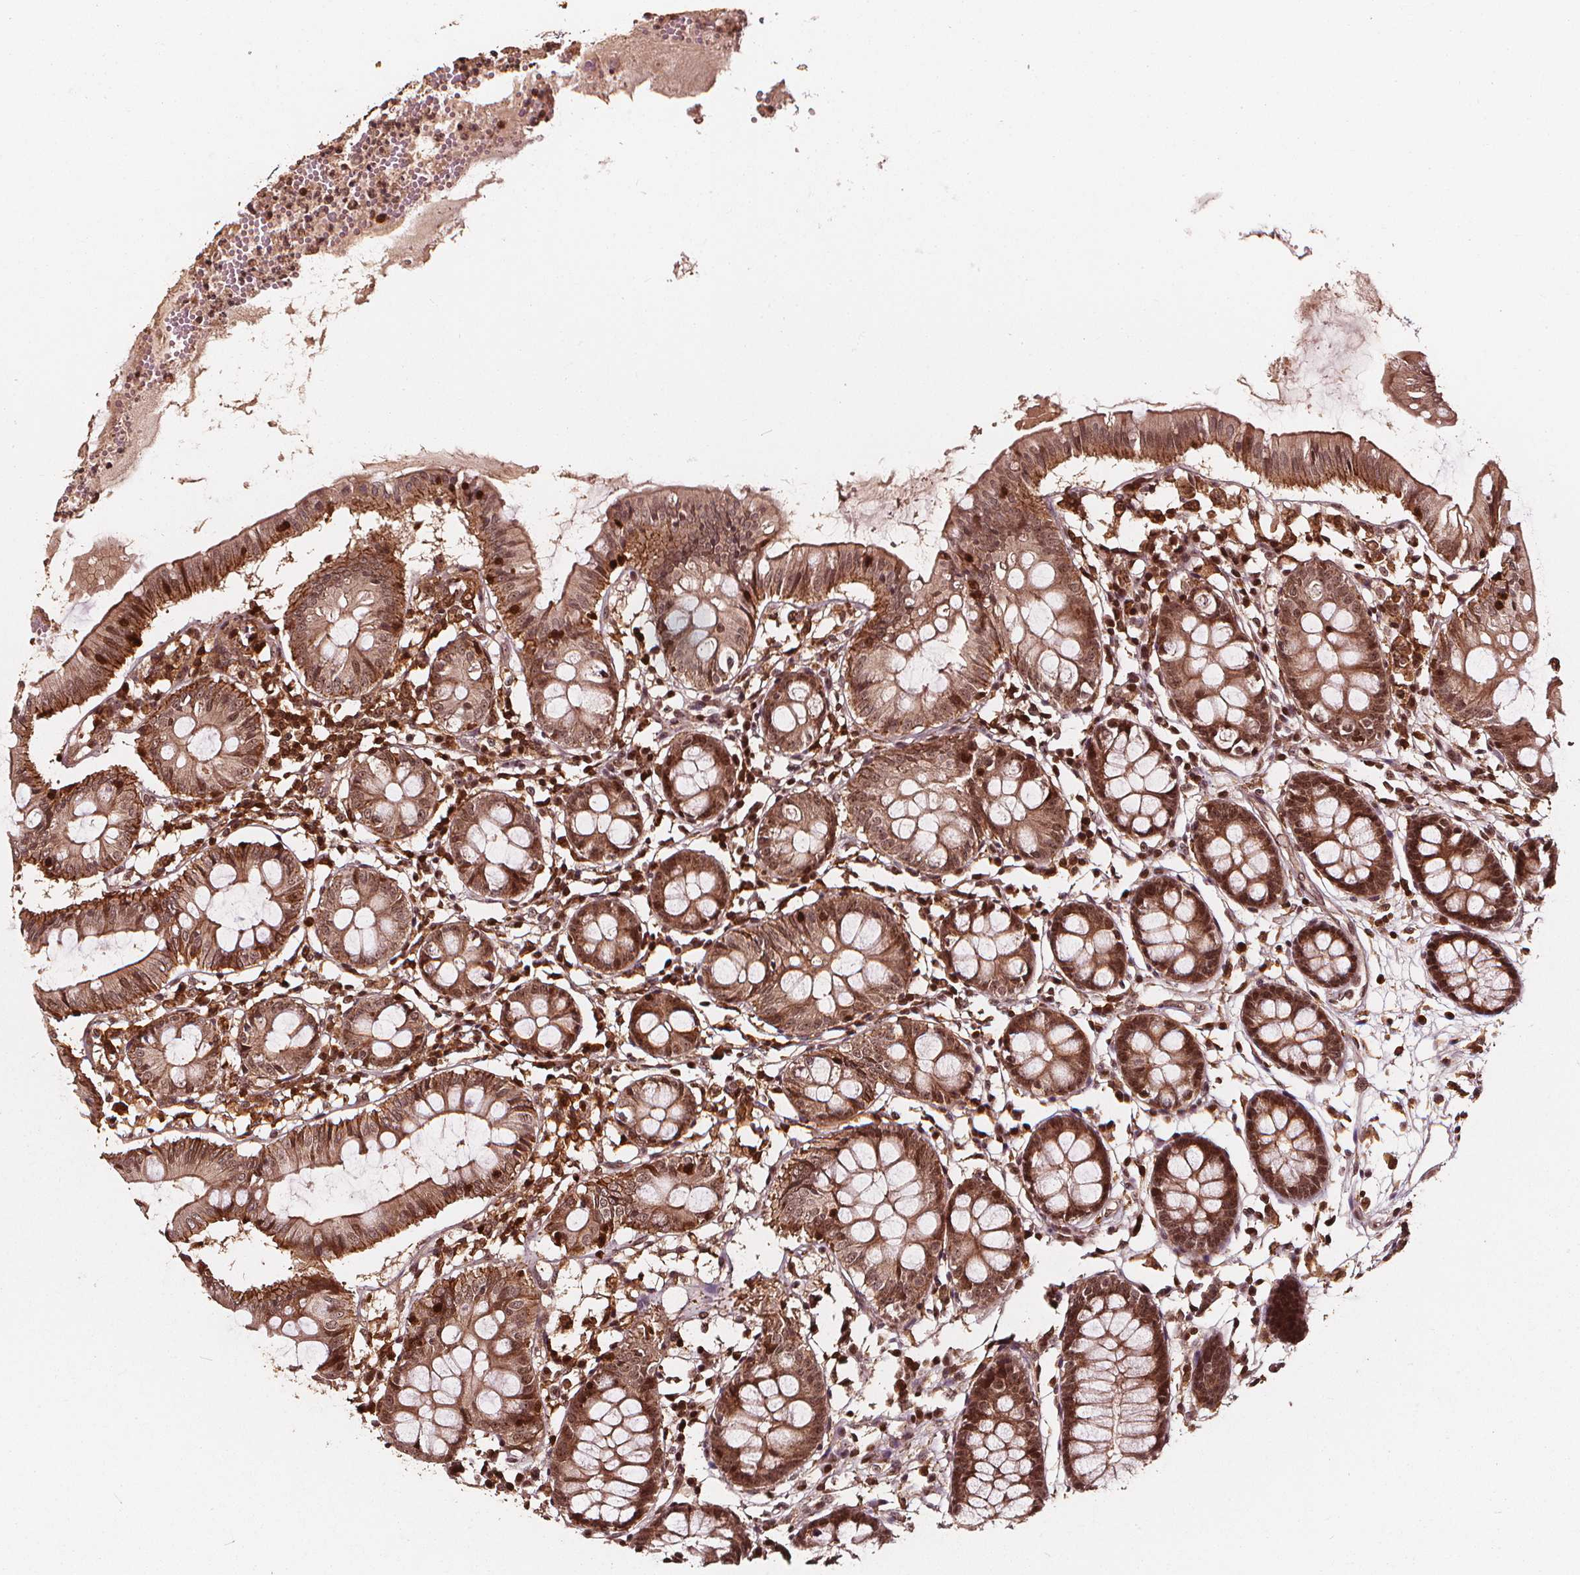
{"staining": {"intensity": "moderate", "quantity": "25%-75%", "location": "nuclear"}, "tissue": "colon", "cell_type": "Endothelial cells", "image_type": "normal", "snomed": [{"axis": "morphology", "description": "Normal tissue, NOS"}, {"axis": "topography", "description": "Colon"}], "caption": "Endothelial cells reveal medium levels of moderate nuclear expression in approximately 25%-75% of cells in unremarkable colon. The staining was performed using DAB to visualize the protein expression in brown, while the nuclei were stained in blue with hematoxylin (Magnification: 20x).", "gene": "EXOSC9", "patient": {"sex": "female", "age": 84}}